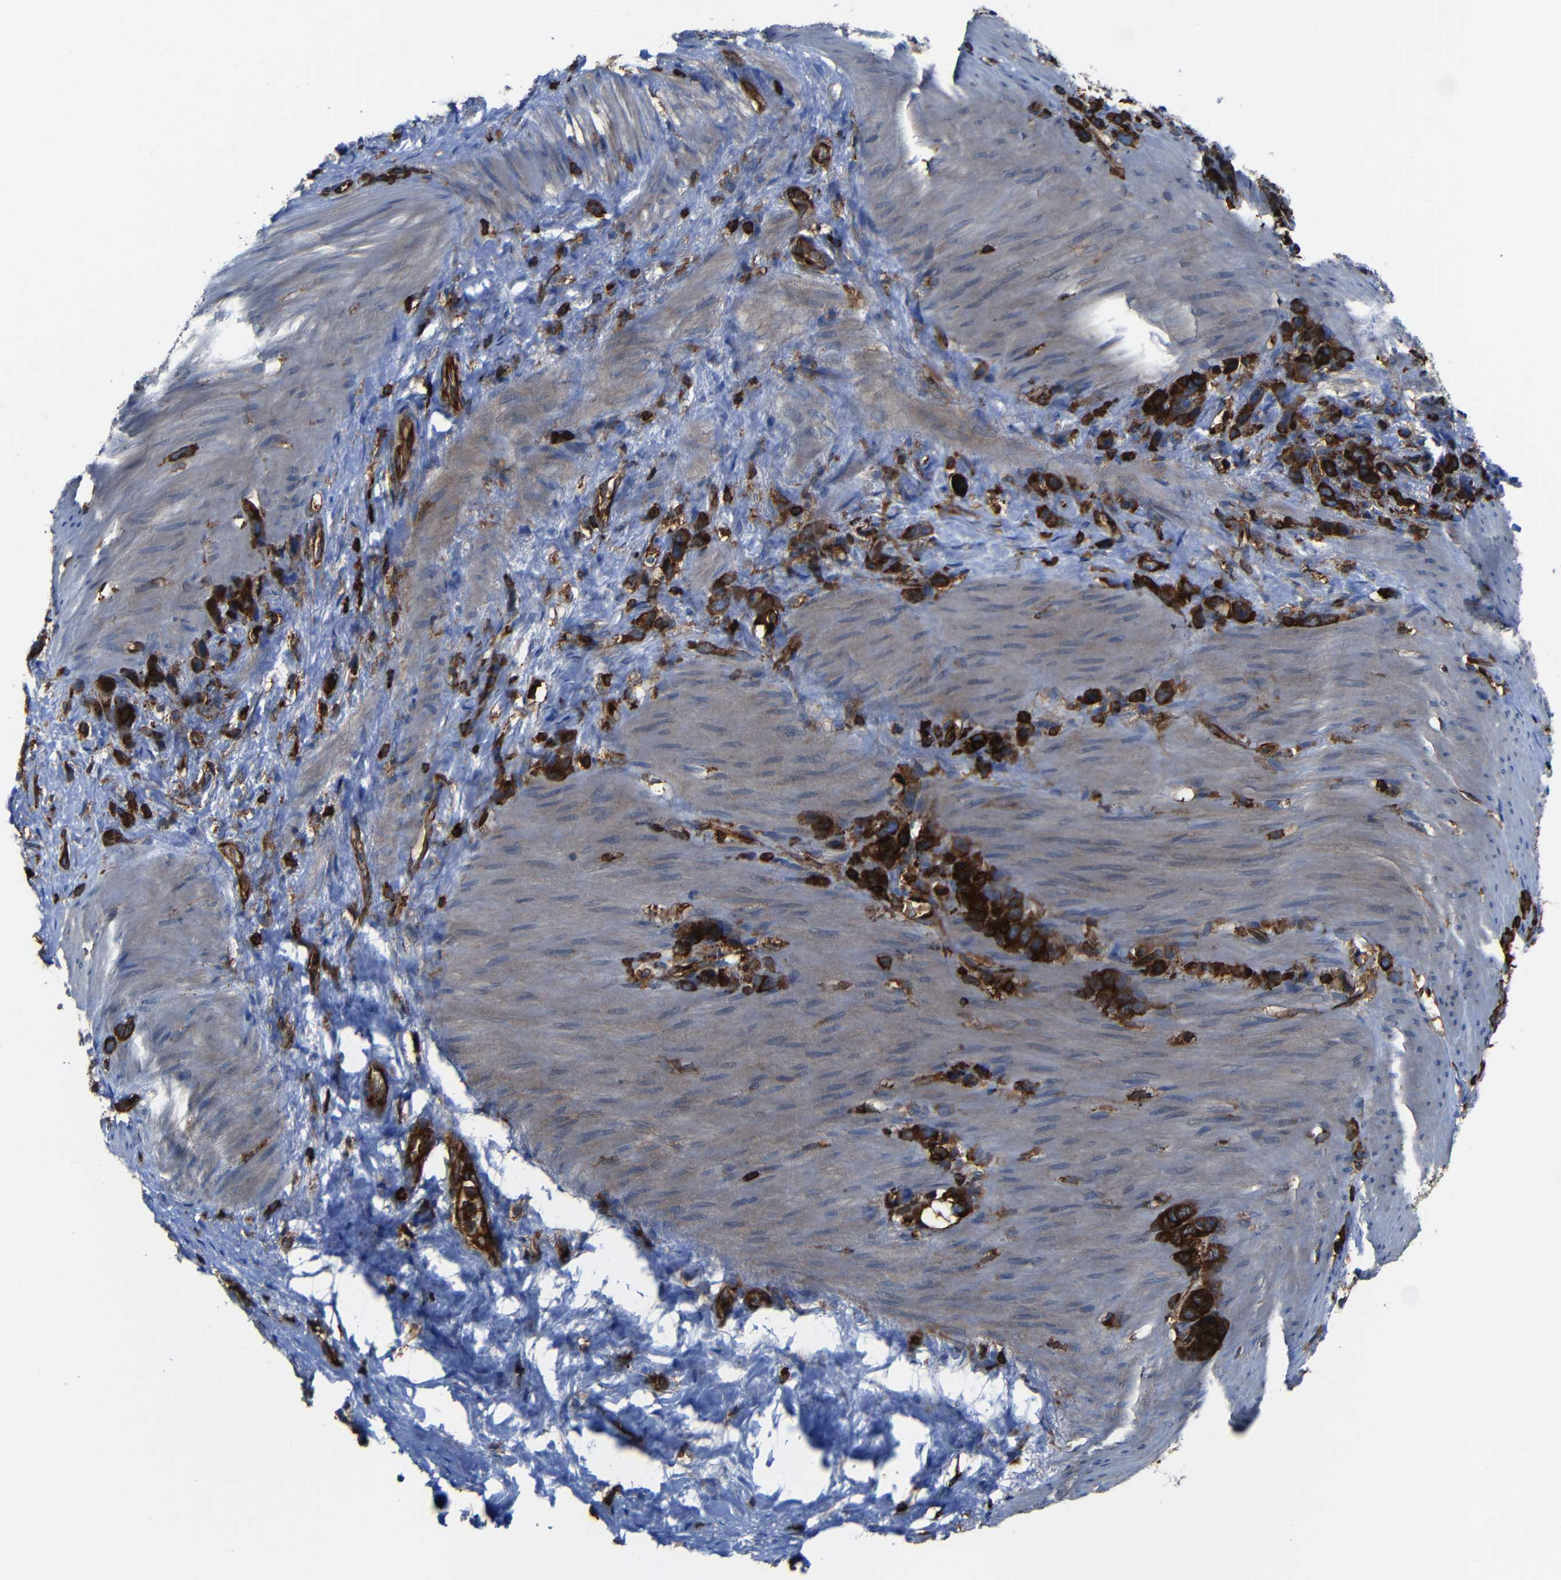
{"staining": {"intensity": "strong", "quantity": ">75%", "location": "cytoplasmic/membranous"}, "tissue": "stomach cancer", "cell_type": "Tumor cells", "image_type": "cancer", "snomed": [{"axis": "morphology", "description": "Normal tissue, NOS"}, {"axis": "morphology", "description": "Adenocarcinoma, NOS"}, {"axis": "morphology", "description": "Adenocarcinoma, High grade"}, {"axis": "topography", "description": "Stomach, upper"}, {"axis": "topography", "description": "Stomach"}], "caption": "Stomach high-grade adenocarcinoma stained with immunohistochemistry (IHC) exhibits strong cytoplasmic/membranous positivity in approximately >75% of tumor cells.", "gene": "ARHGEF1", "patient": {"sex": "female", "age": 65}}